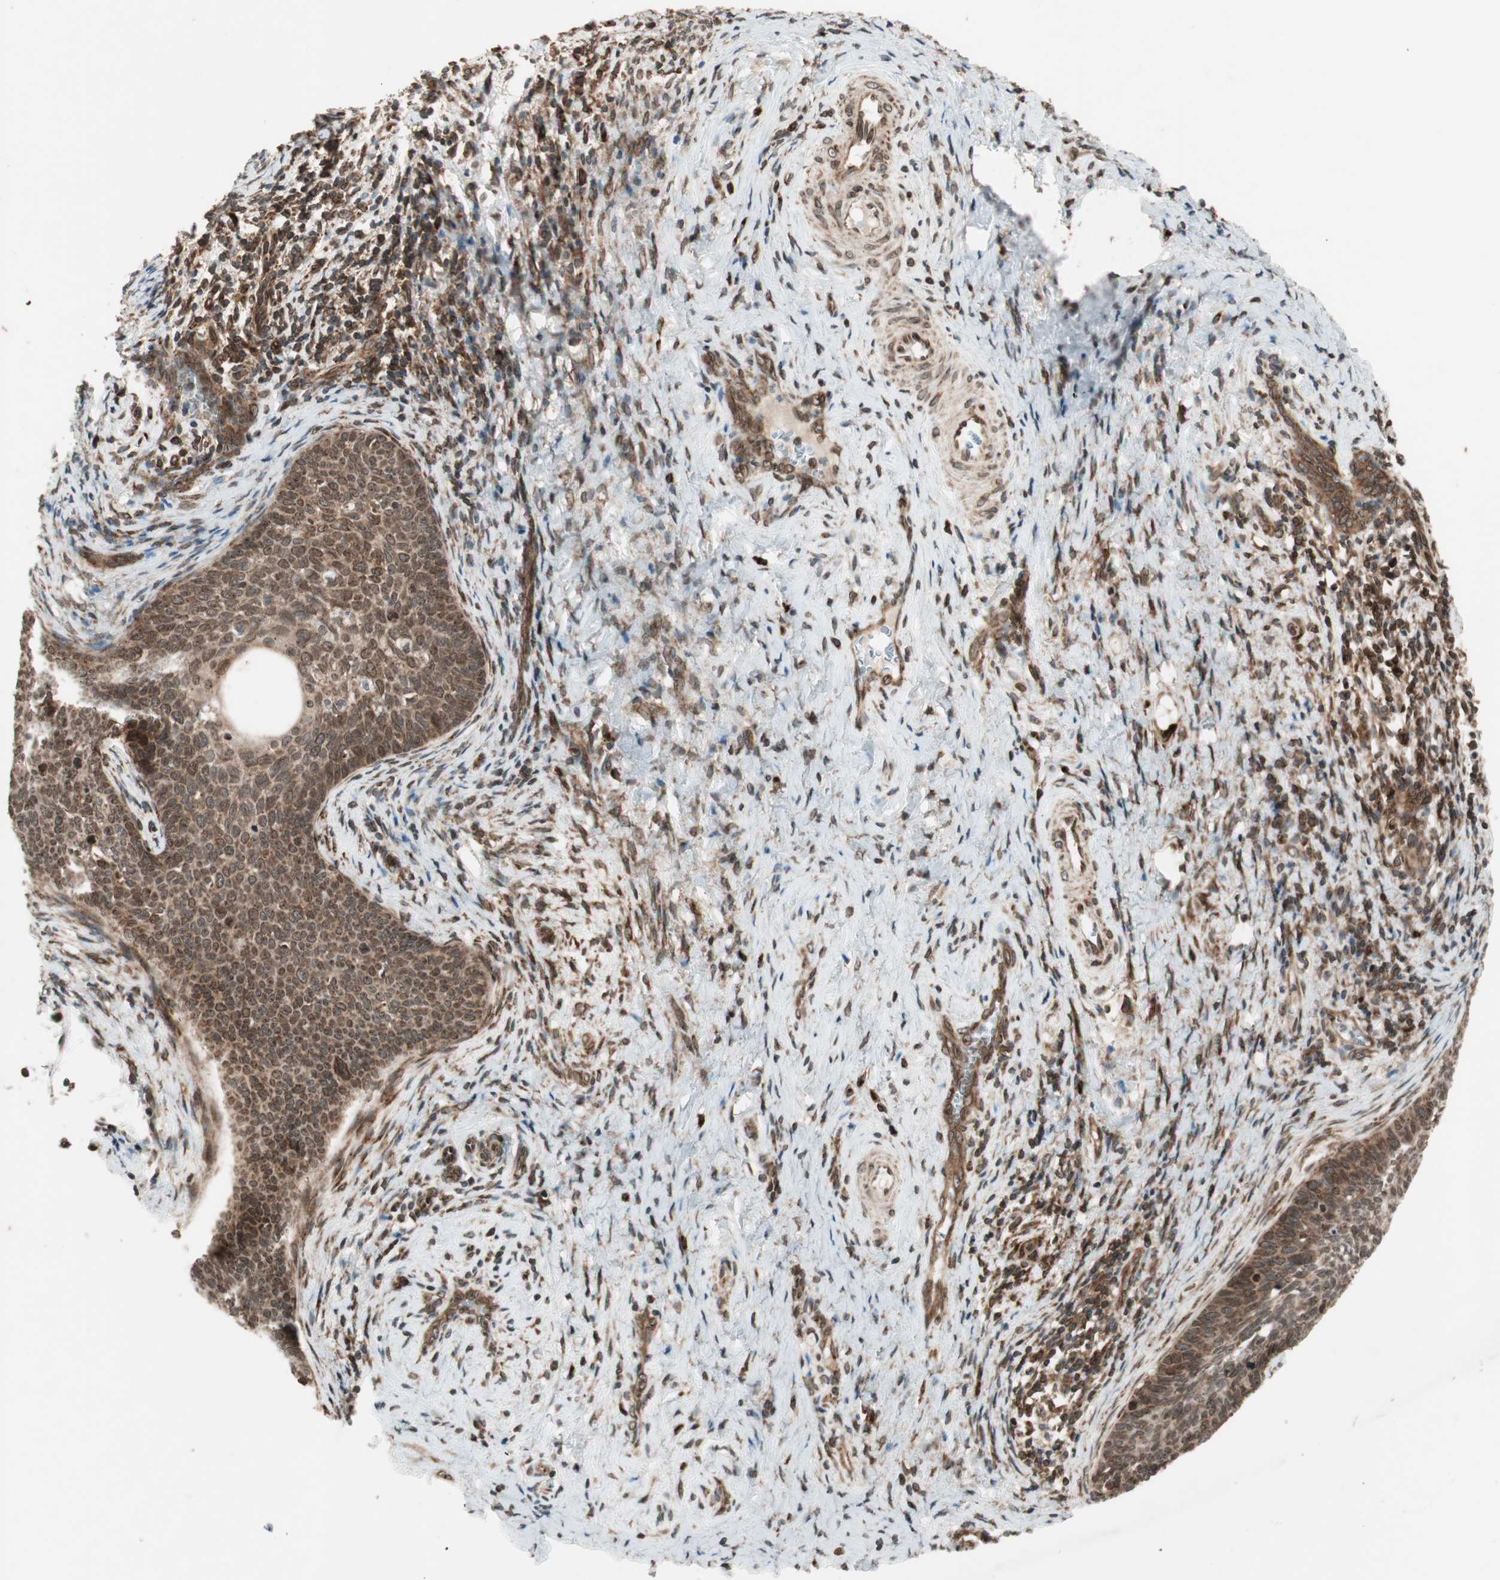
{"staining": {"intensity": "strong", "quantity": ">75%", "location": "cytoplasmic/membranous,nuclear"}, "tissue": "cervical cancer", "cell_type": "Tumor cells", "image_type": "cancer", "snomed": [{"axis": "morphology", "description": "Squamous cell carcinoma, NOS"}, {"axis": "topography", "description": "Cervix"}], "caption": "A brown stain labels strong cytoplasmic/membranous and nuclear staining of a protein in human cervical squamous cell carcinoma tumor cells. (Brightfield microscopy of DAB IHC at high magnification).", "gene": "NUP62", "patient": {"sex": "female", "age": 33}}